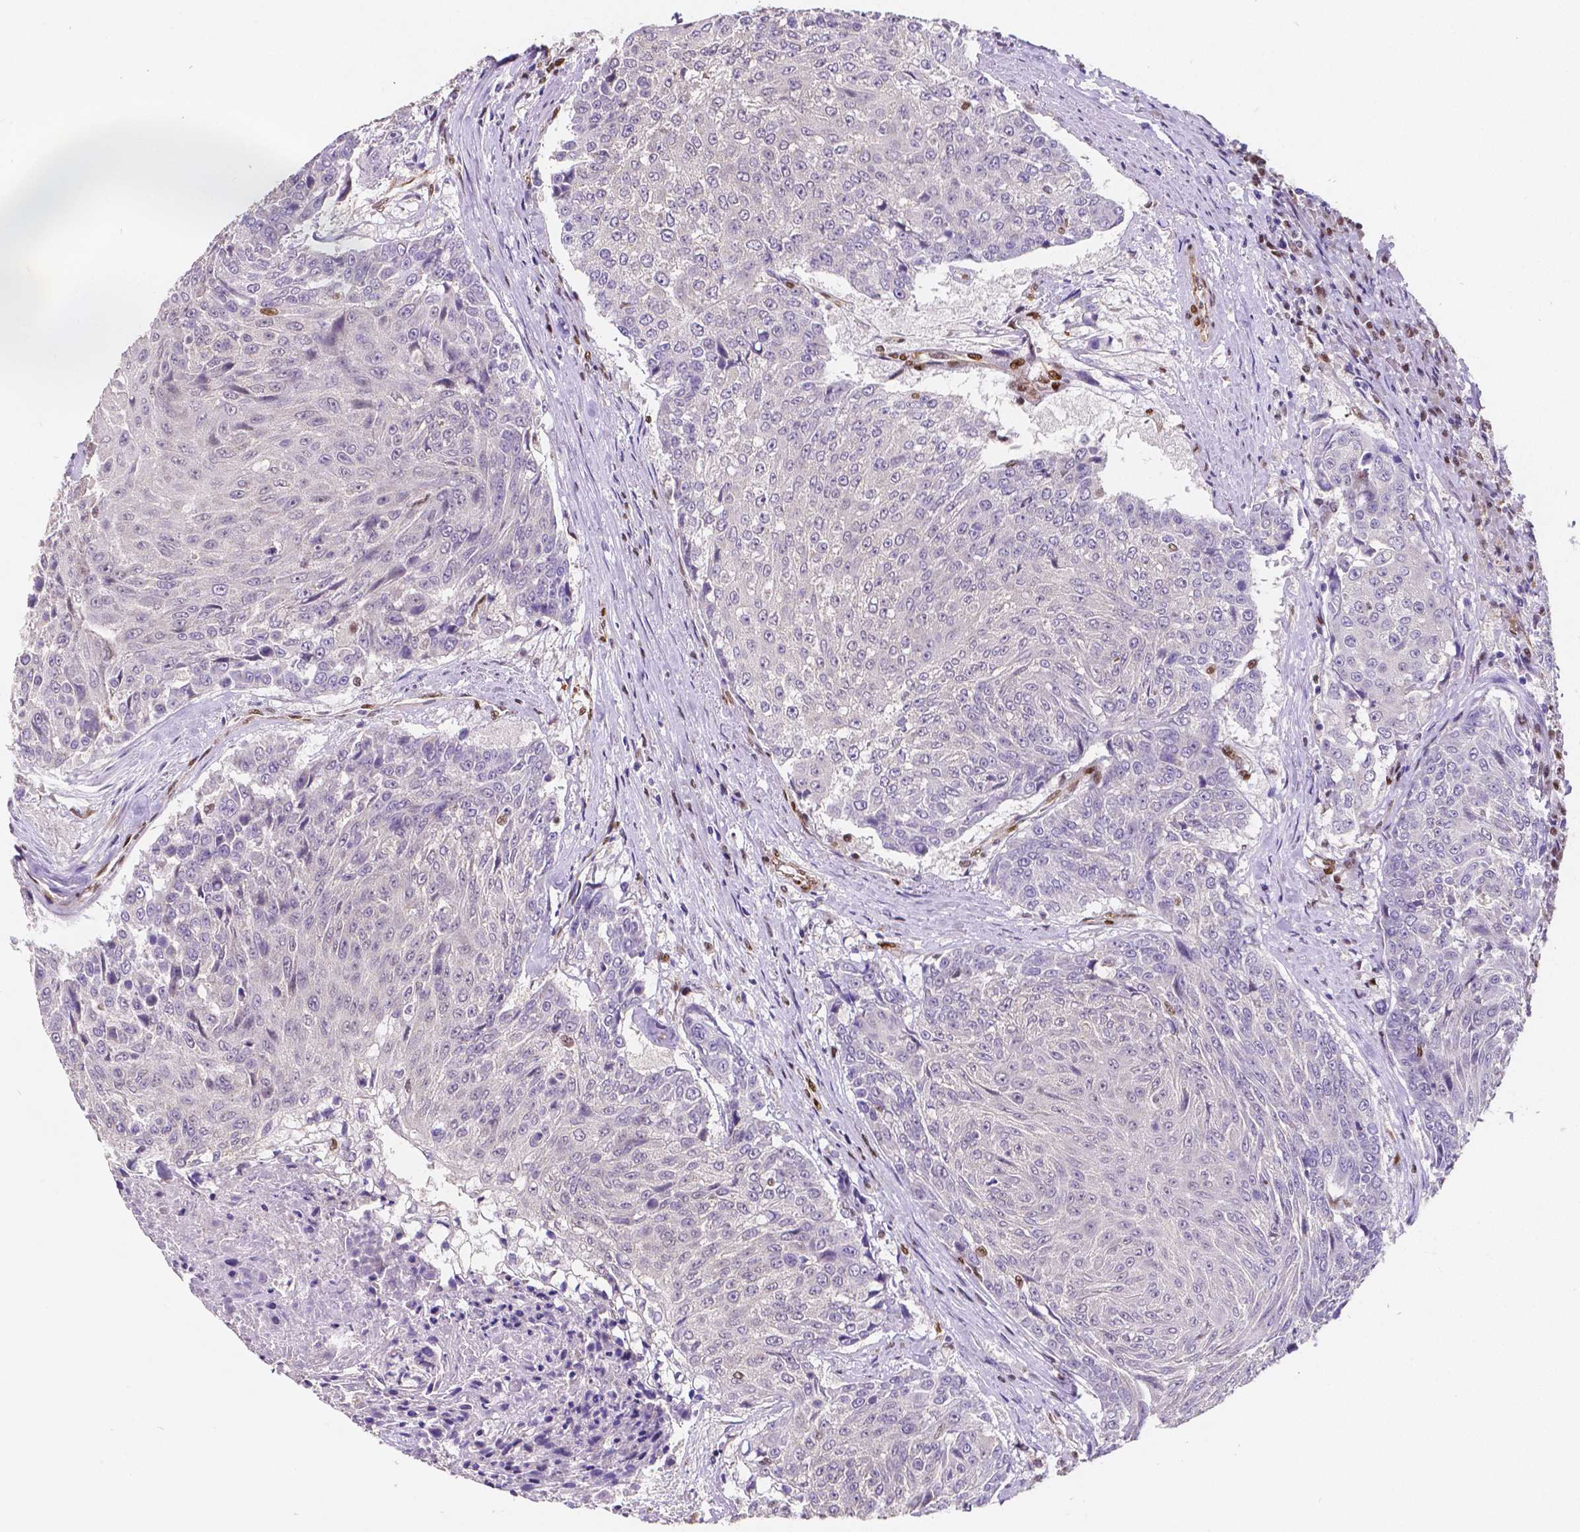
{"staining": {"intensity": "negative", "quantity": "none", "location": "none"}, "tissue": "urothelial cancer", "cell_type": "Tumor cells", "image_type": "cancer", "snomed": [{"axis": "morphology", "description": "Urothelial carcinoma, High grade"}, {"axis": "topography", "description": "Urinary bladder"}], "caption": "The IHC histopathology image has no significant staining in tumor cells of urothelial cancer tissue.", "gene": "MEF2C", "patient": {"sex": "female", "age": 63}}